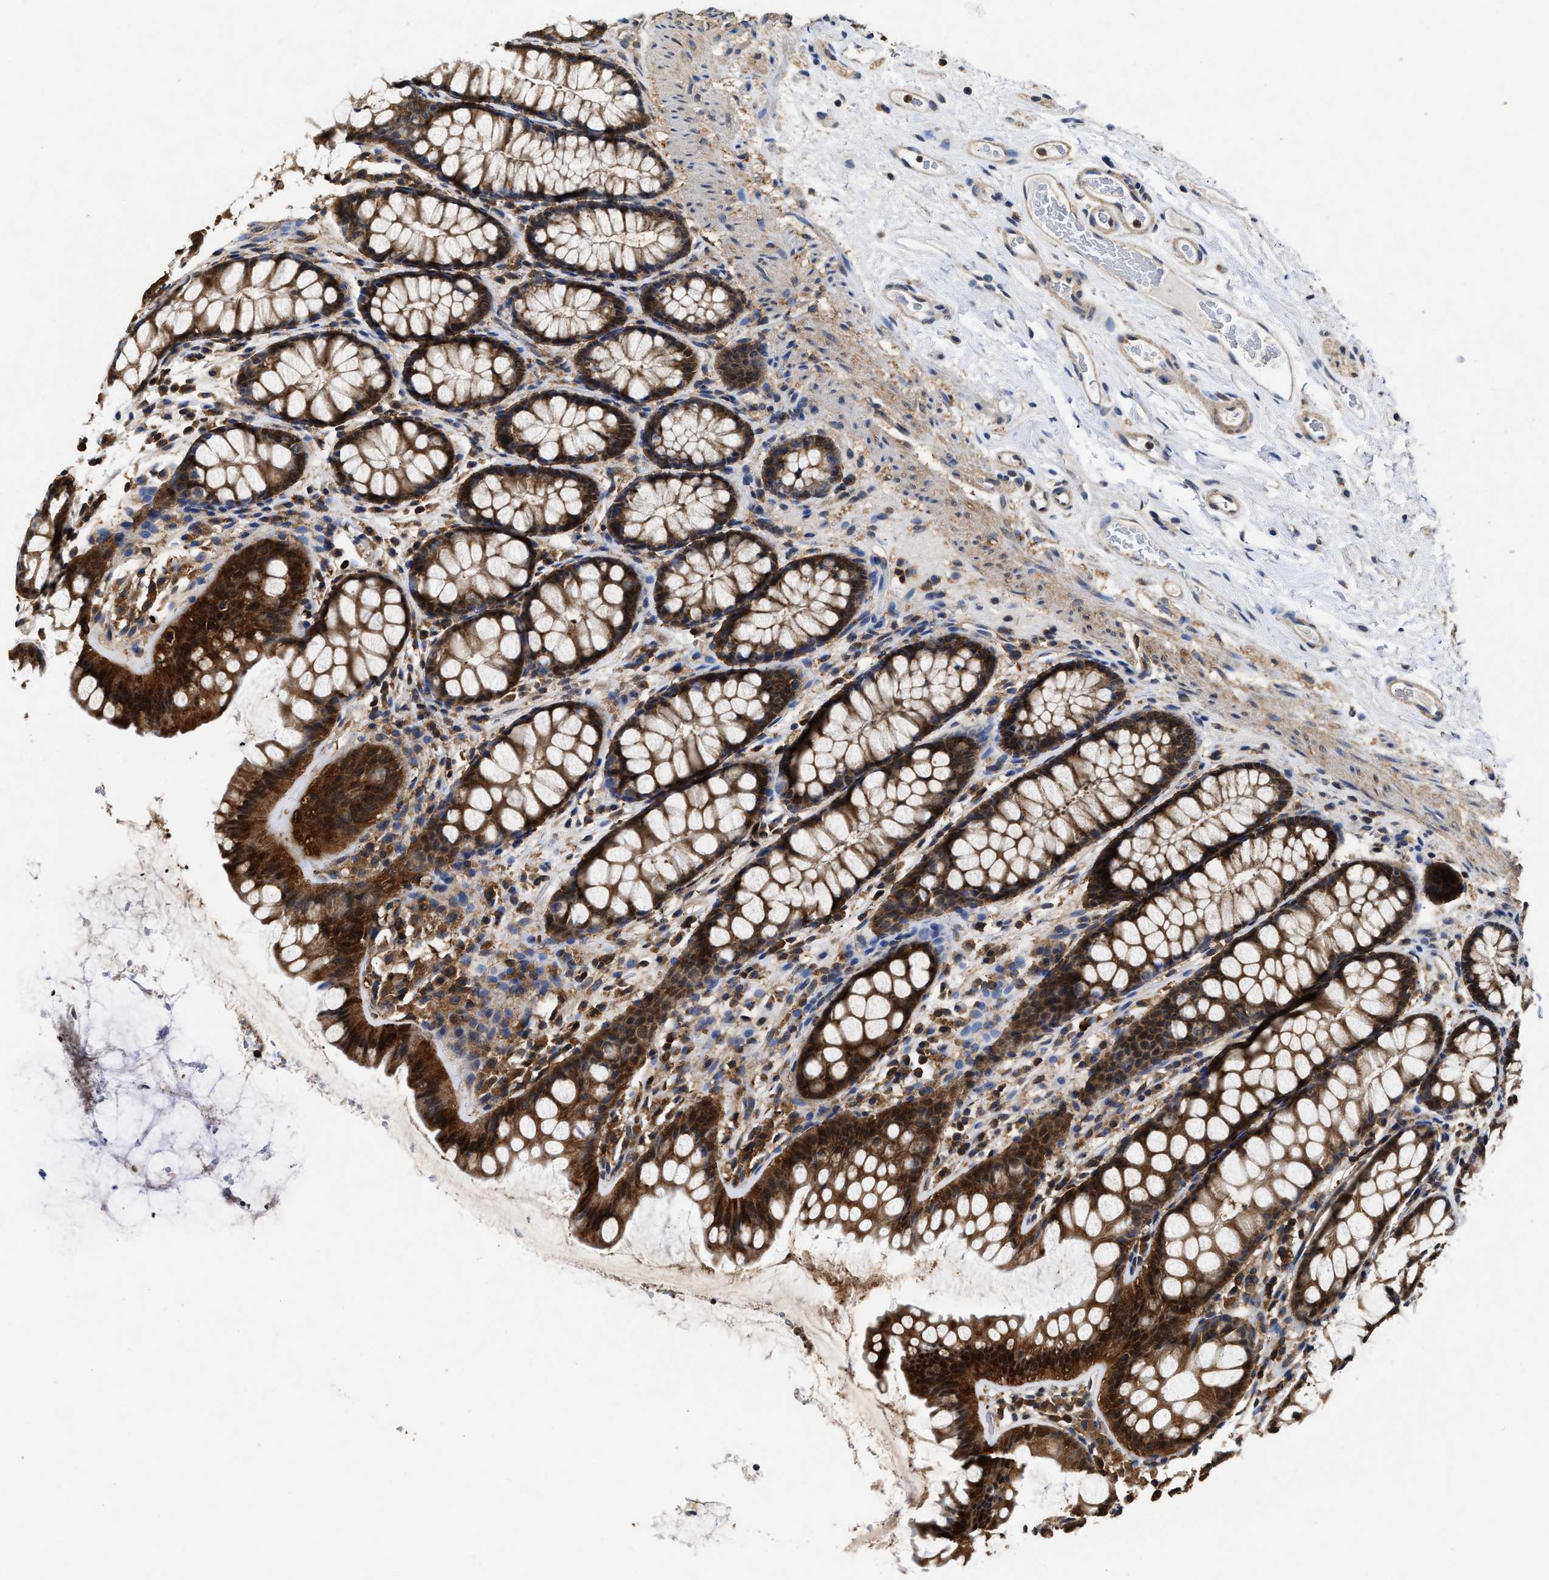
{"staining": {"intensity": "weak", "quantity": ">75%", "location": "cytoplasmic/membranous"}, "tissue": "colon", "cell_type": "Endothelial cells", "image_type": "normal", "snomed": [{"axis": "morphology", "description": "Normal tissue, NOS"}, {"axis": "topography", "description": "Colon"}], "caption": "An immunohistochemistry photomicrograph of normal tissue is shown. Protein staining in brown shows weak cytoplasmic/membranous positivity in colon within endothelial cells.", "gene": "ACAT2", "patient": {"sex": "female", "age": 55}}